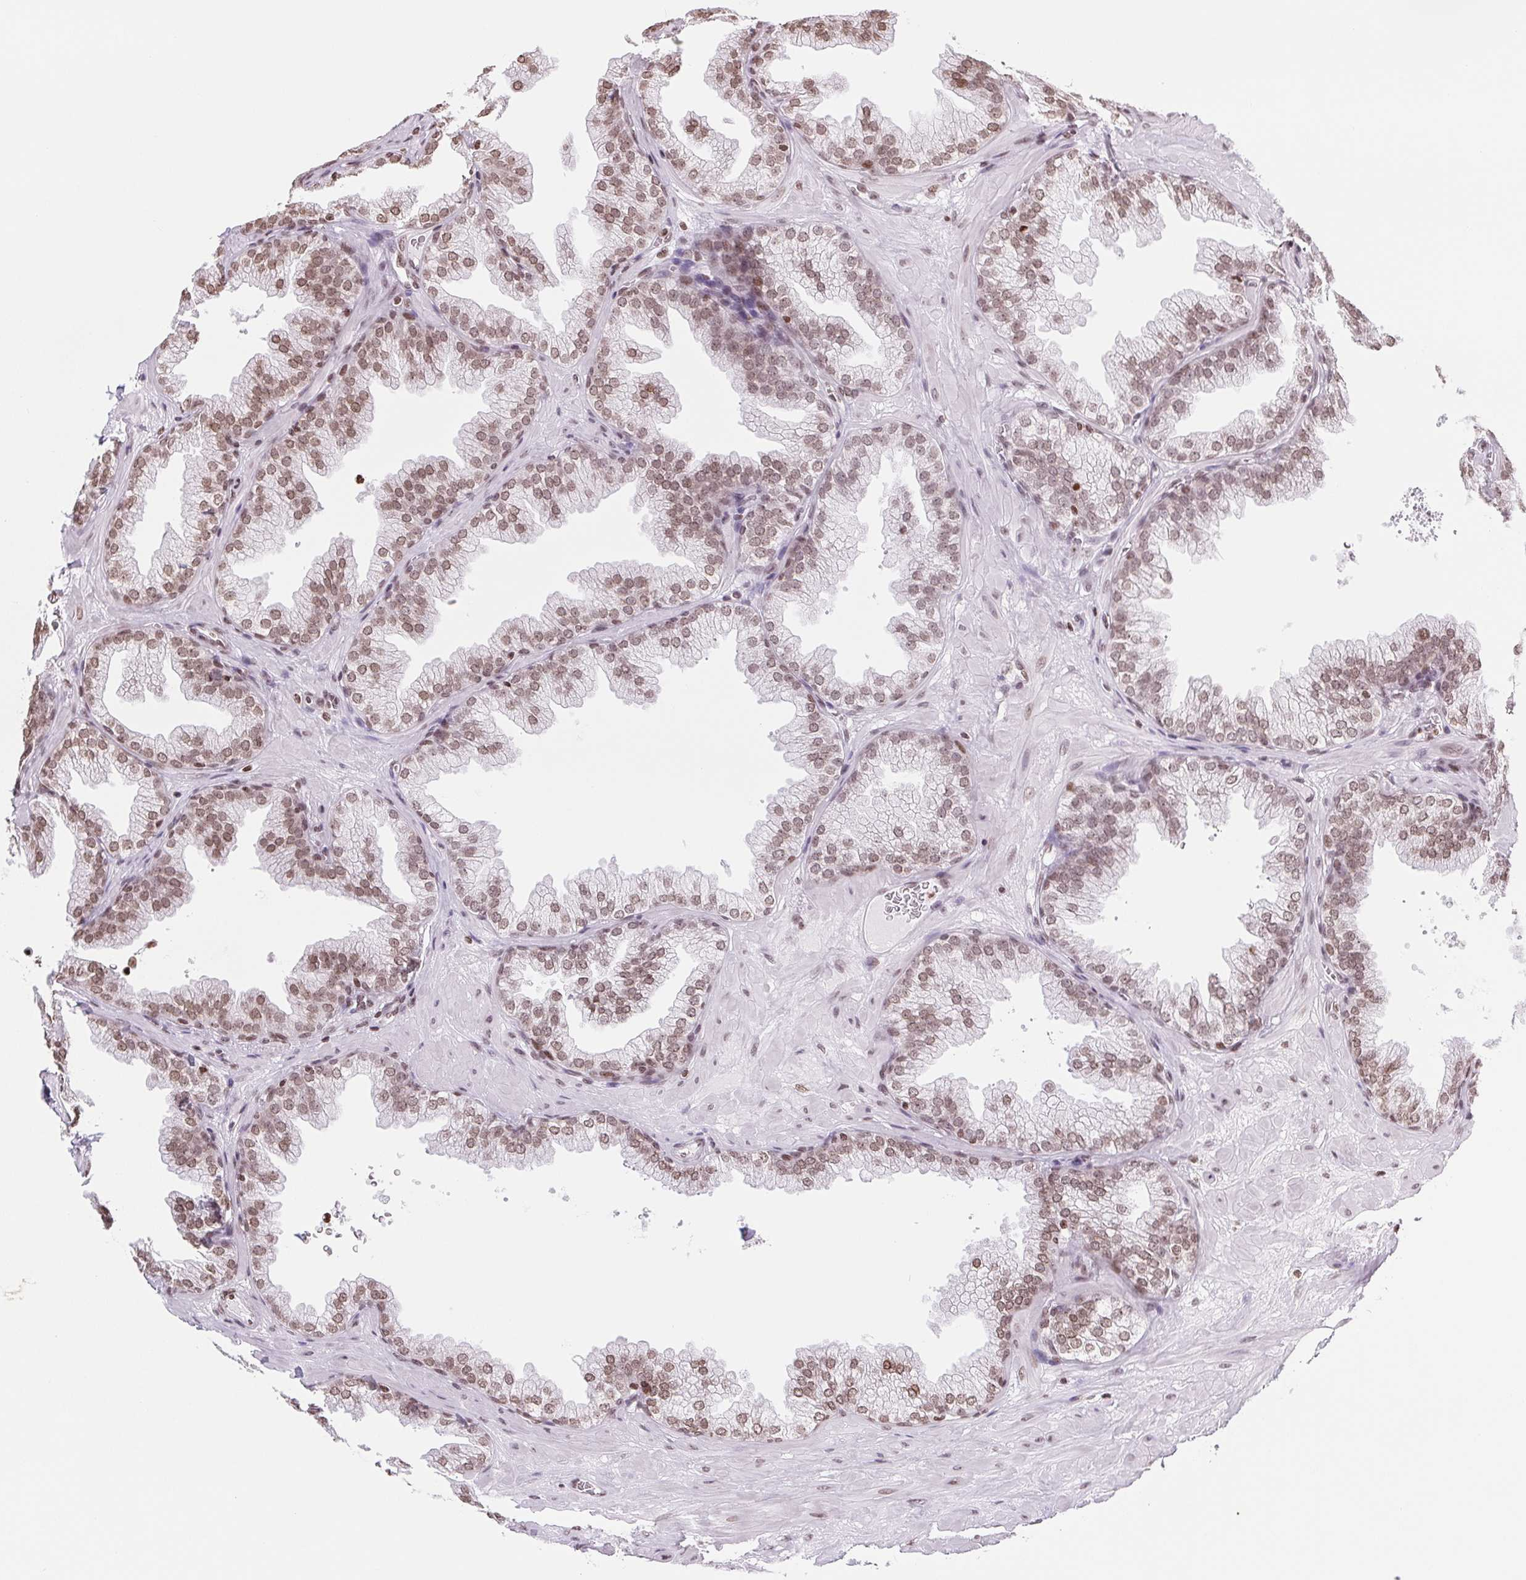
{"staining": {"intensity": "moderate", "quantity": ">75%", "location": "nuclear"}, "tissue": "prostate", "cell_type": "Glandular cells", "image_type": "normal", "snomed": [{"axis": "morphology", "description": "Normal tissue, NOS"}, {"axis": "topography", "description": "Prostate"}], "caption": "About >75% of glandular cells in unremarkable human prostate show moderate nuclear protein staining as visualized by brown immunohistochemical staining.", "gene": "SMIM12", "patient": {"sex": "male", "age": 37}}